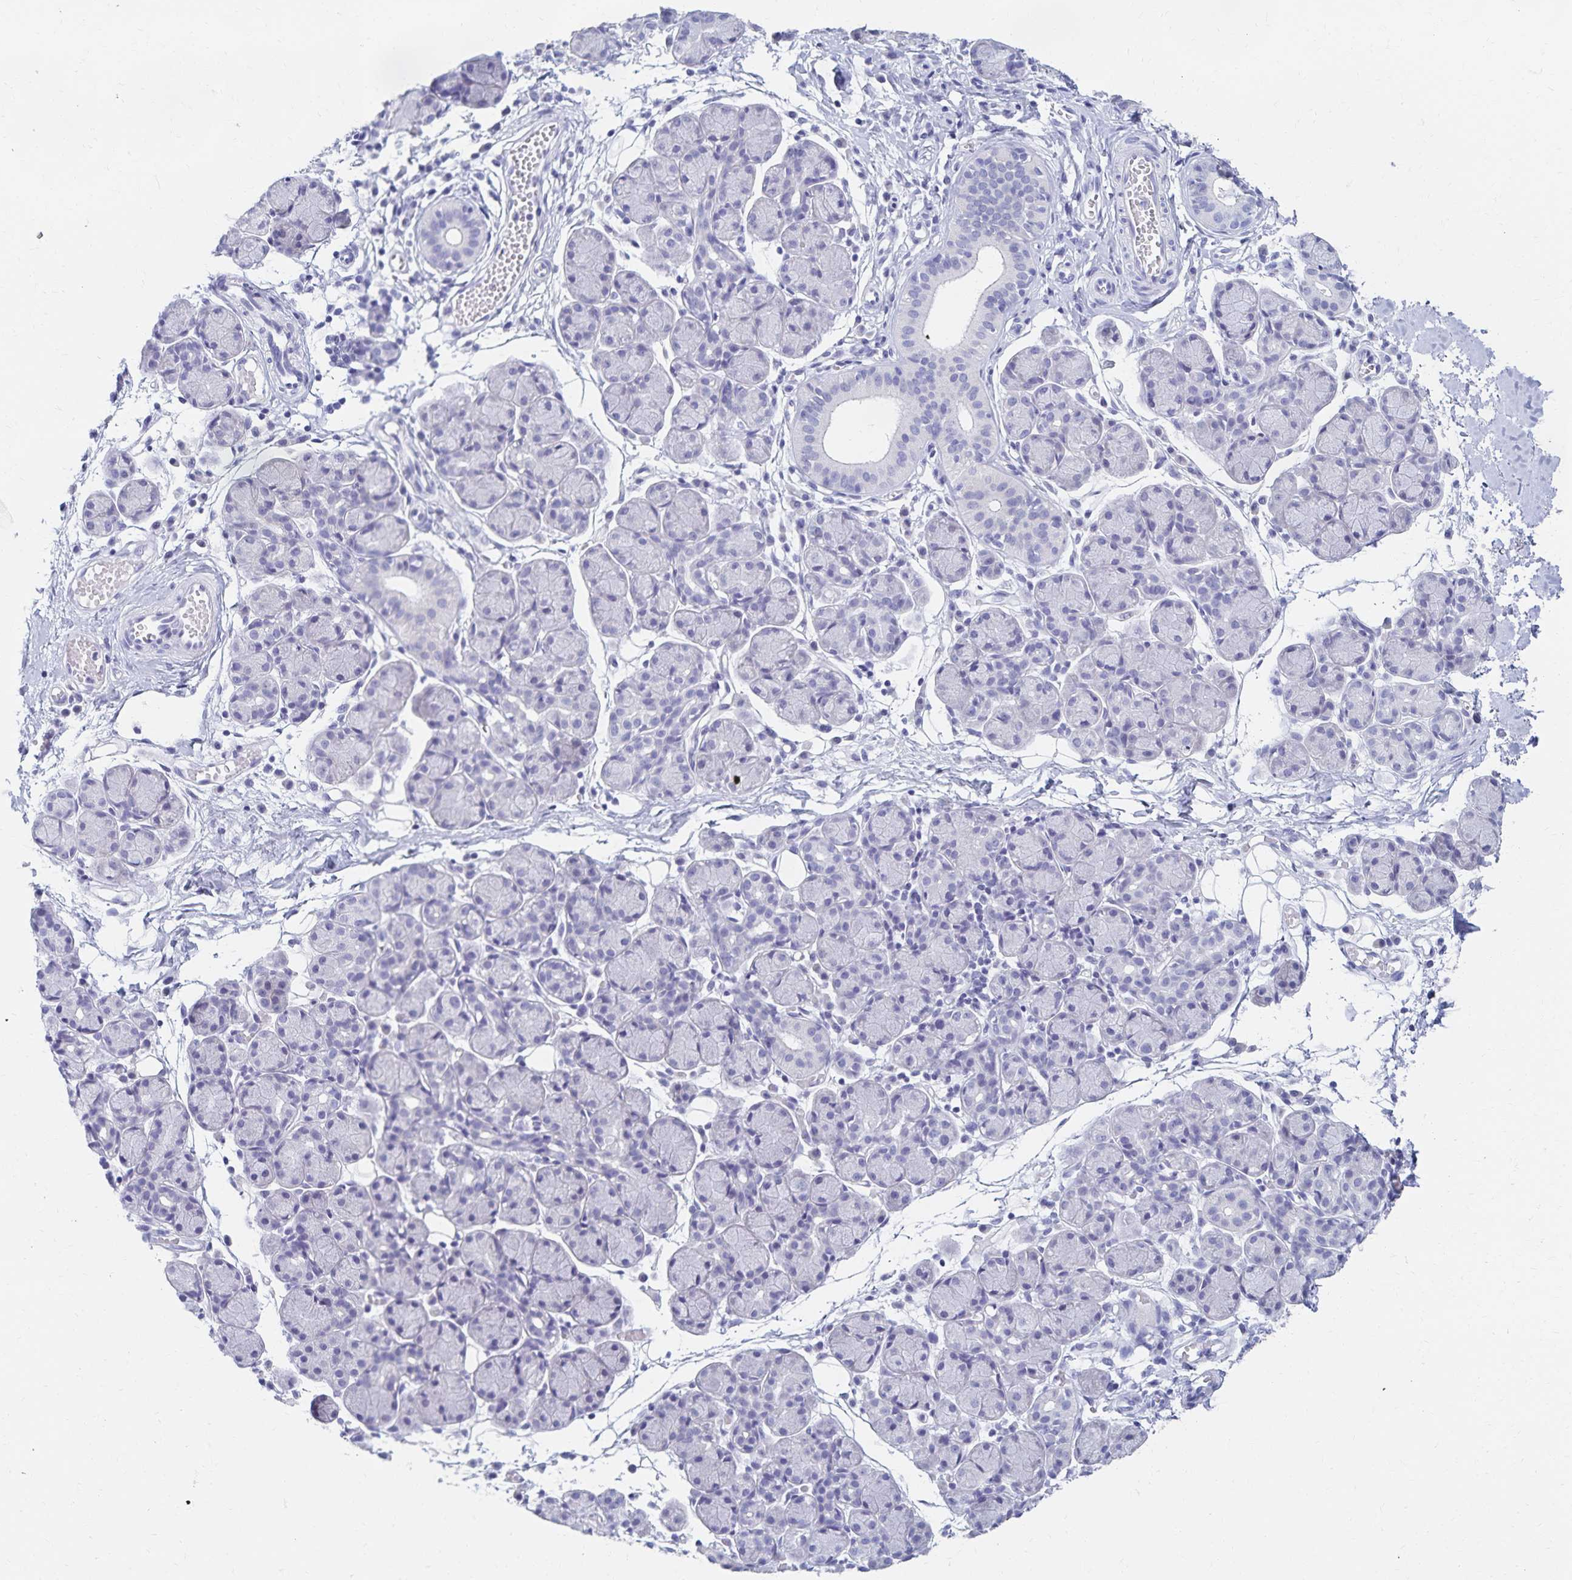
{"staining": {"intensity": "negative", "quantity": "none", "location": "none"}, "tissue": "salivary gland", "cell_type": "Glandular cells", "image_type": "normal", "snomed": [{"axis": "morphology", "description": "Normal tissue, NOS"}, {"axis": "morphology", "description": "Inflammation, NOS"}, {"axis": "topography", "description": "Lymph node"}, {"axis": "topography", "description": "Salivary gland"}], "caption": "Immunohistochemistry of benign salivary gland exhibits no expression in glandular cells. (DAB IHC, high magnification).", "gene": "C2orf50", "patient": {"sex": "male", "age": 3}}